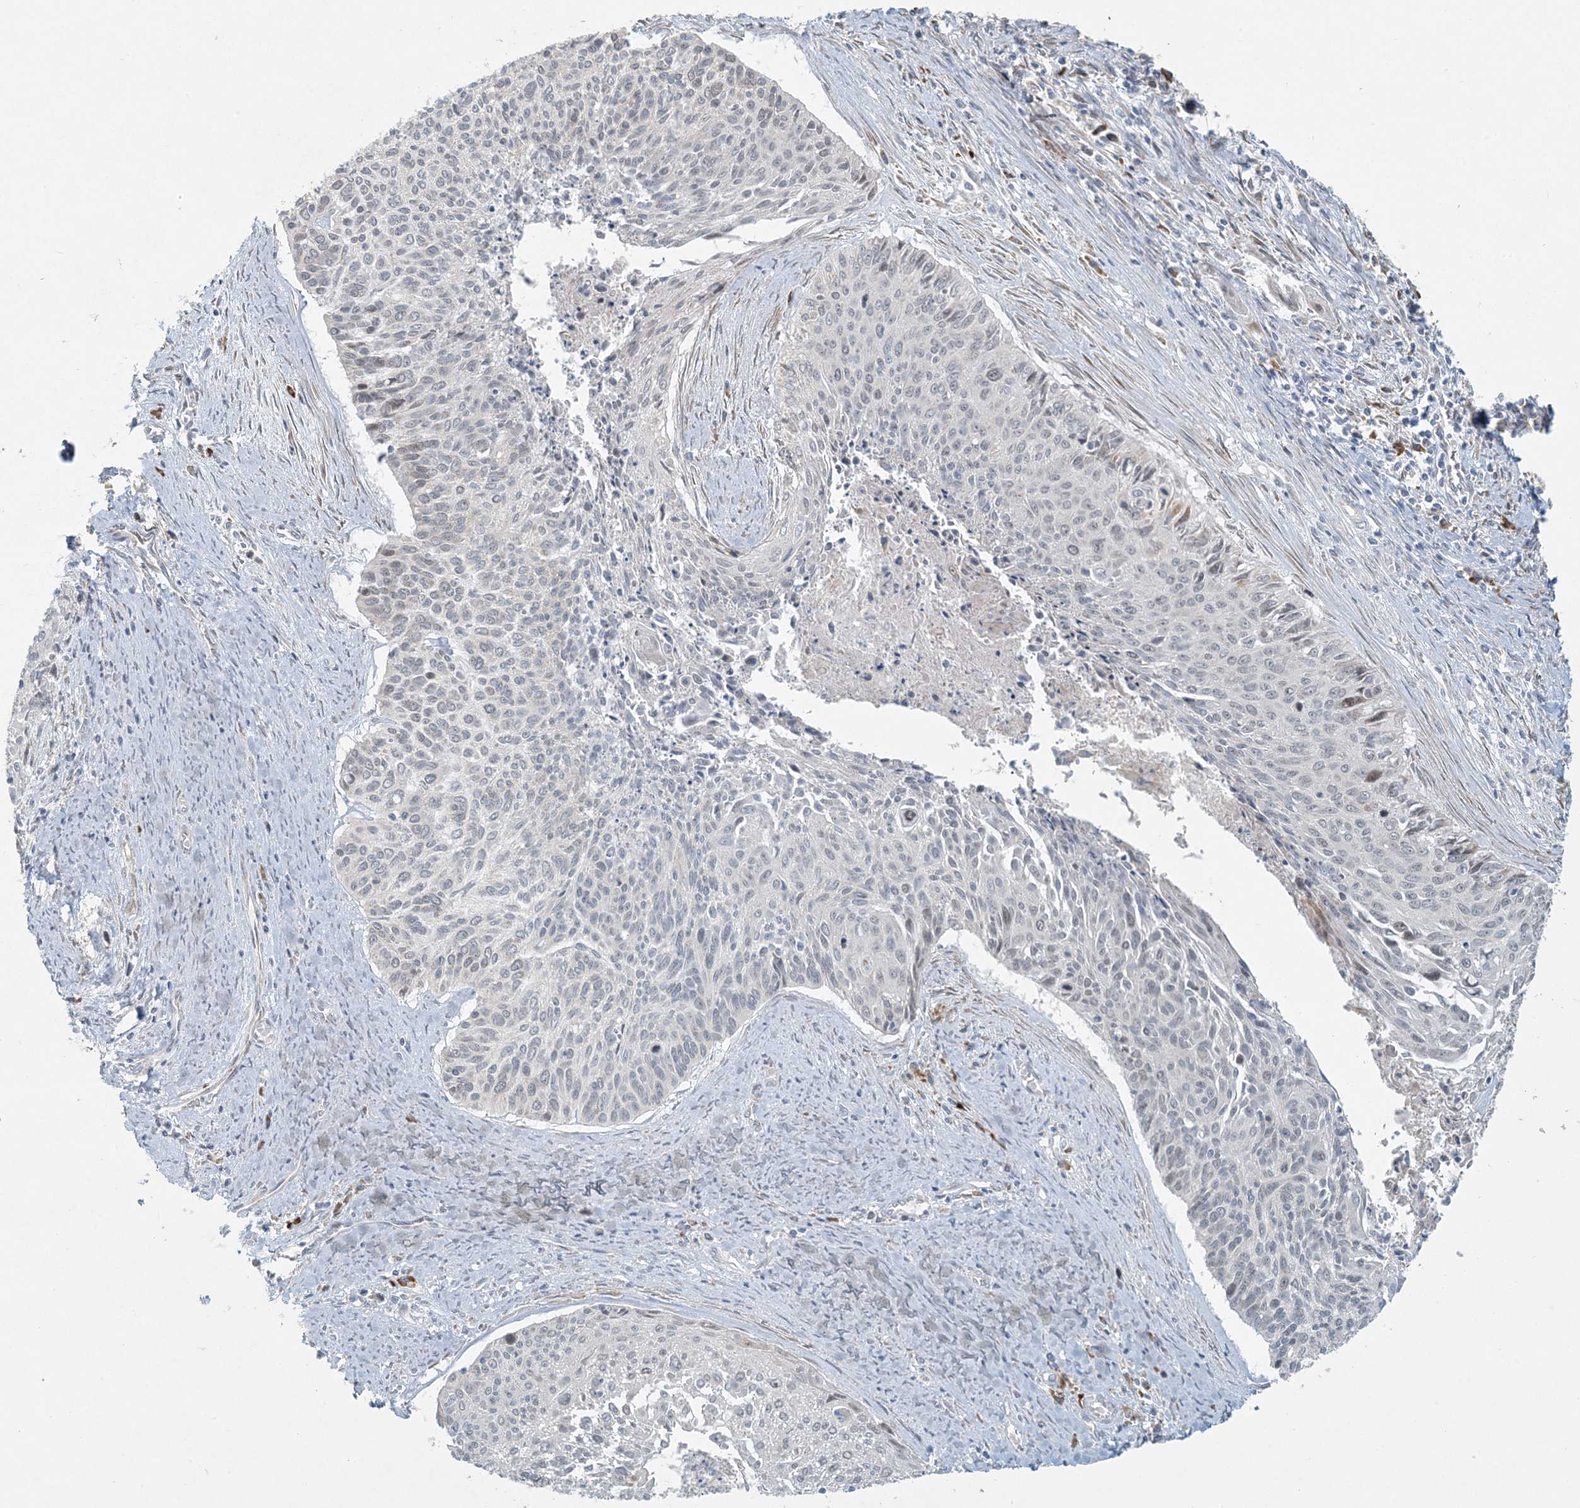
{"staining": {"intensity": "negative", "quantity": "none", "location": "none"}, "tissue": "cervical cancer", "cell_type": "Tumor cells", "image_type": "cancer", "snomed": [{"axis": "morphology", "description": "Squamous cell carcinoma, NOS"}, {"axis": "topography", "description": "Cervix"}], "caption": "A high-resolution photomicrograph shows immunohistochemistry staining of squamous cell carcinoma (cervical), which demonstrates no significant positivity in tumor cells.", "gene": "HACL1", "patient": {"sex": "female", "age": 55}}